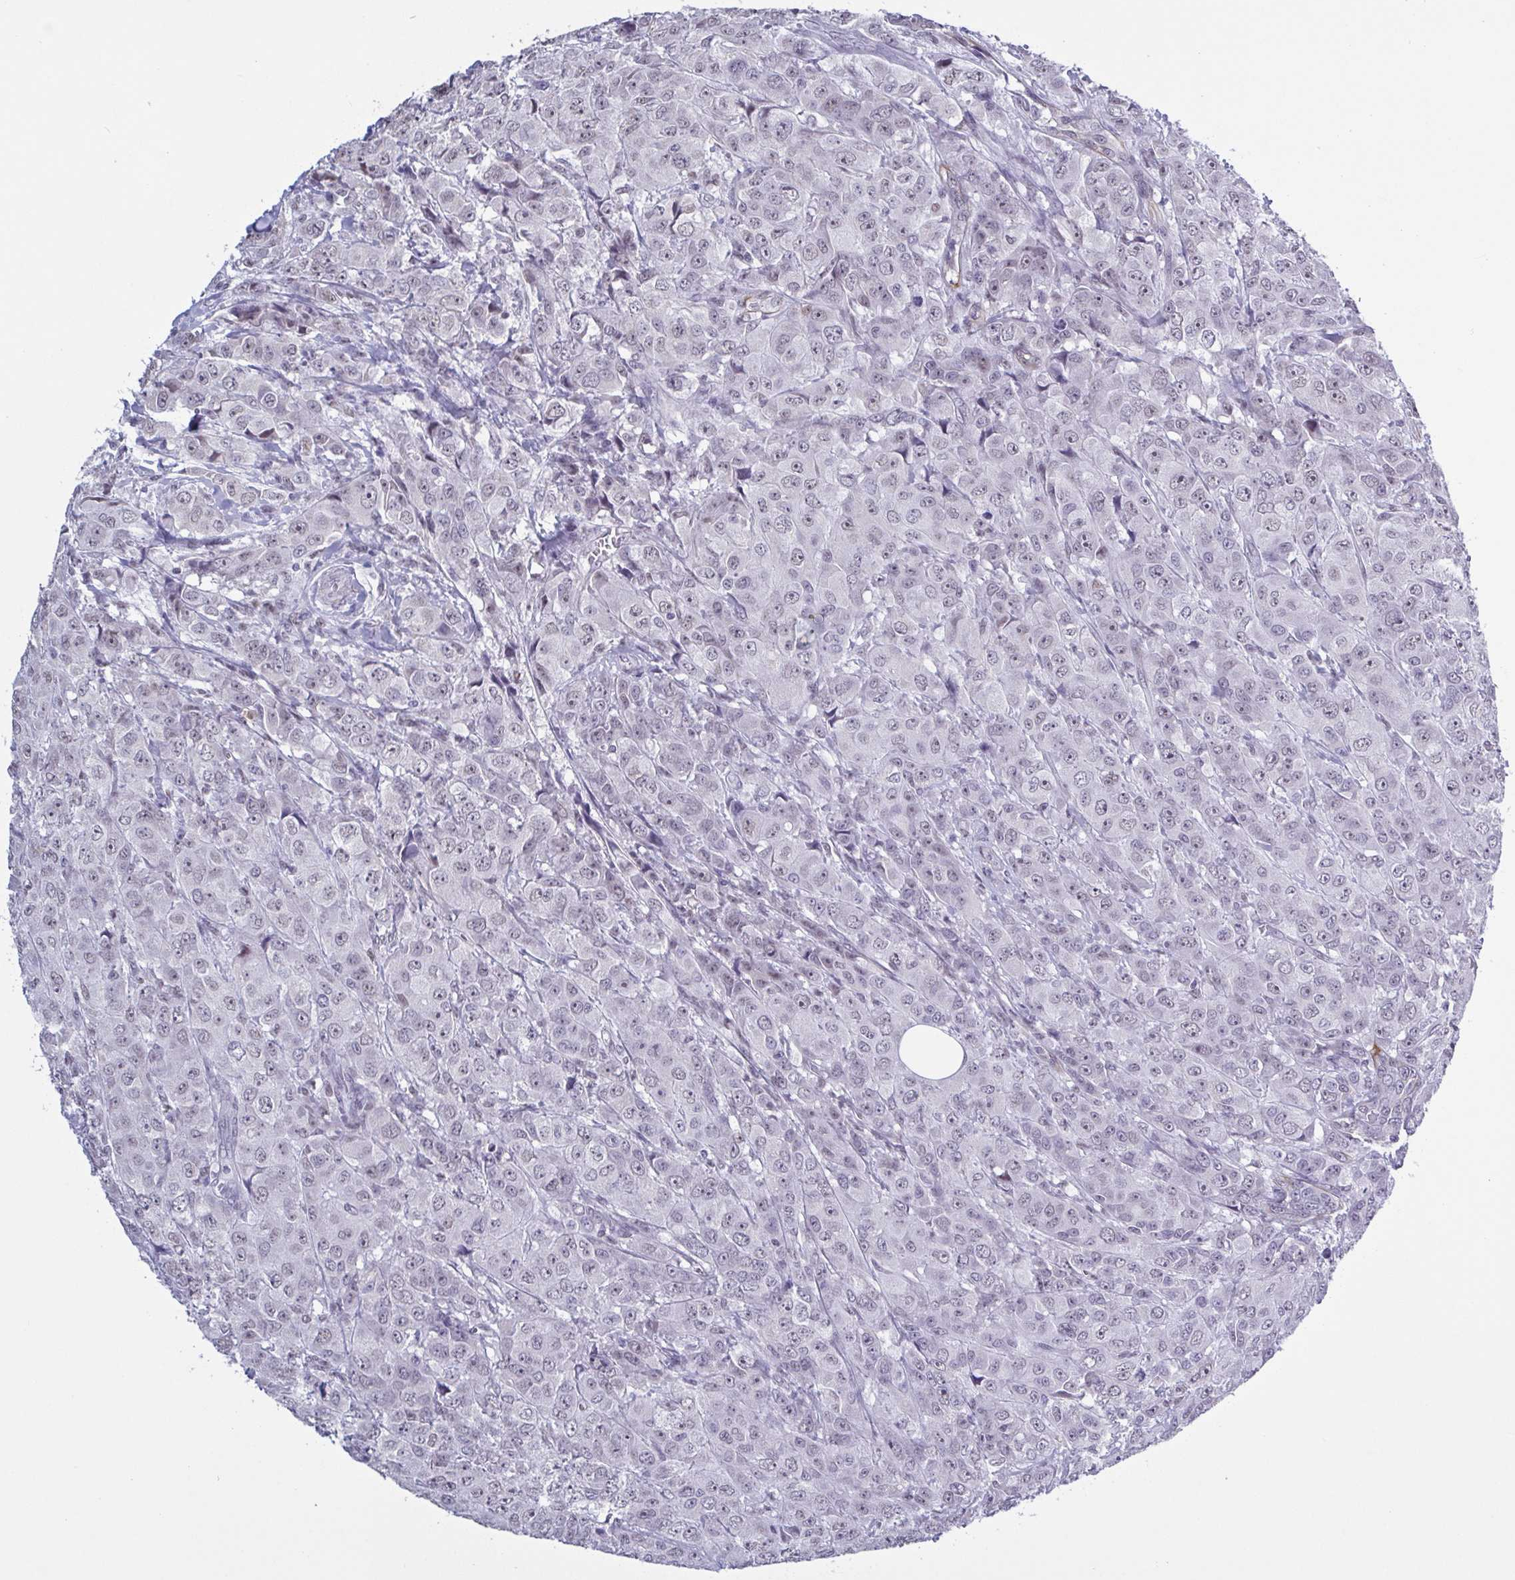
{"staining": {"intensity": "weak", "quantity": "<25%", "location": "nuclear"}, "tissue": "breast cancer", "cell_type": "Tumor cells", "image_type": "cancer", "snomed": [{"axis": "morphology", "description": "Normal tissue, NOS"}, {"axis": "morphology", "description": "Duct carcinoma"}, {"axis": "topography", "description": "Breast"}], "caption": "Breast cancer (intraductal carcinoma) was stained to show a protein in brown. There is no significant staining in tumor cells. (DAB immunohistochemistry with hematoxylin counter stain).", "gene": "TMEM92", "patient": {"sex": "female", "age": 43}}